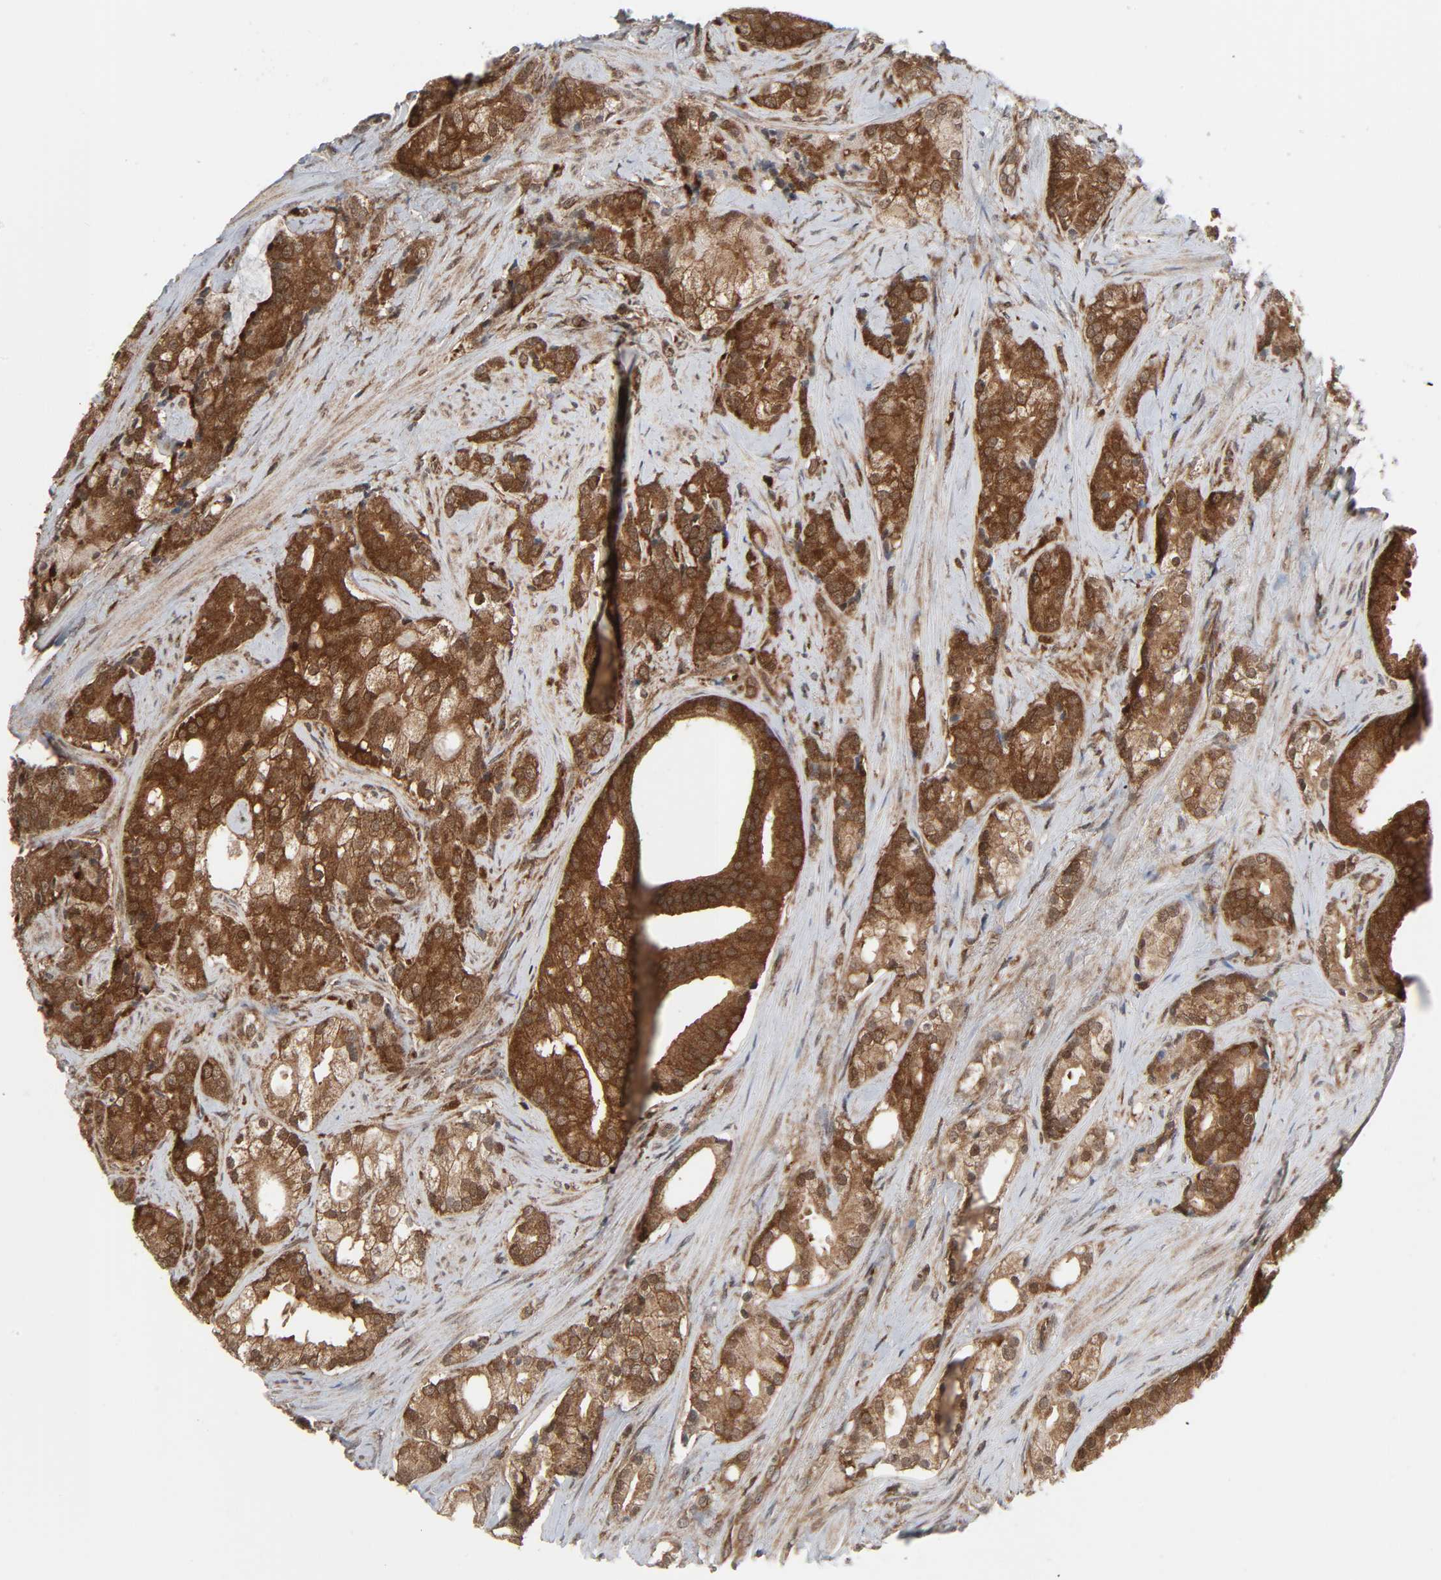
{"staining": {"intensity": "strong", "quantity": ">75%", "location": "cytoplasmic/membranous,nuclear"}, "tissue": "prostate cancer", "cell_type": "Tumor cells", "image_type": "cancer", "snomed": [{"axis": "morphology", "description": "Adenocarcinoma, Low grade"}, {"axis": "topography", "description": "Prostate"}], "caption": "The photomicrograph reveals a brown stain indicating the presence of a protein in the cytoplasmic/membranous and nuclear of tumor cells in adenocarcinoma (low-grade) (prostate). The protein of interest is shown in brown color, while the nuclei are stained blue.", "gene": "GSK3A", "patient": {"sex": "male", "age": 58}}